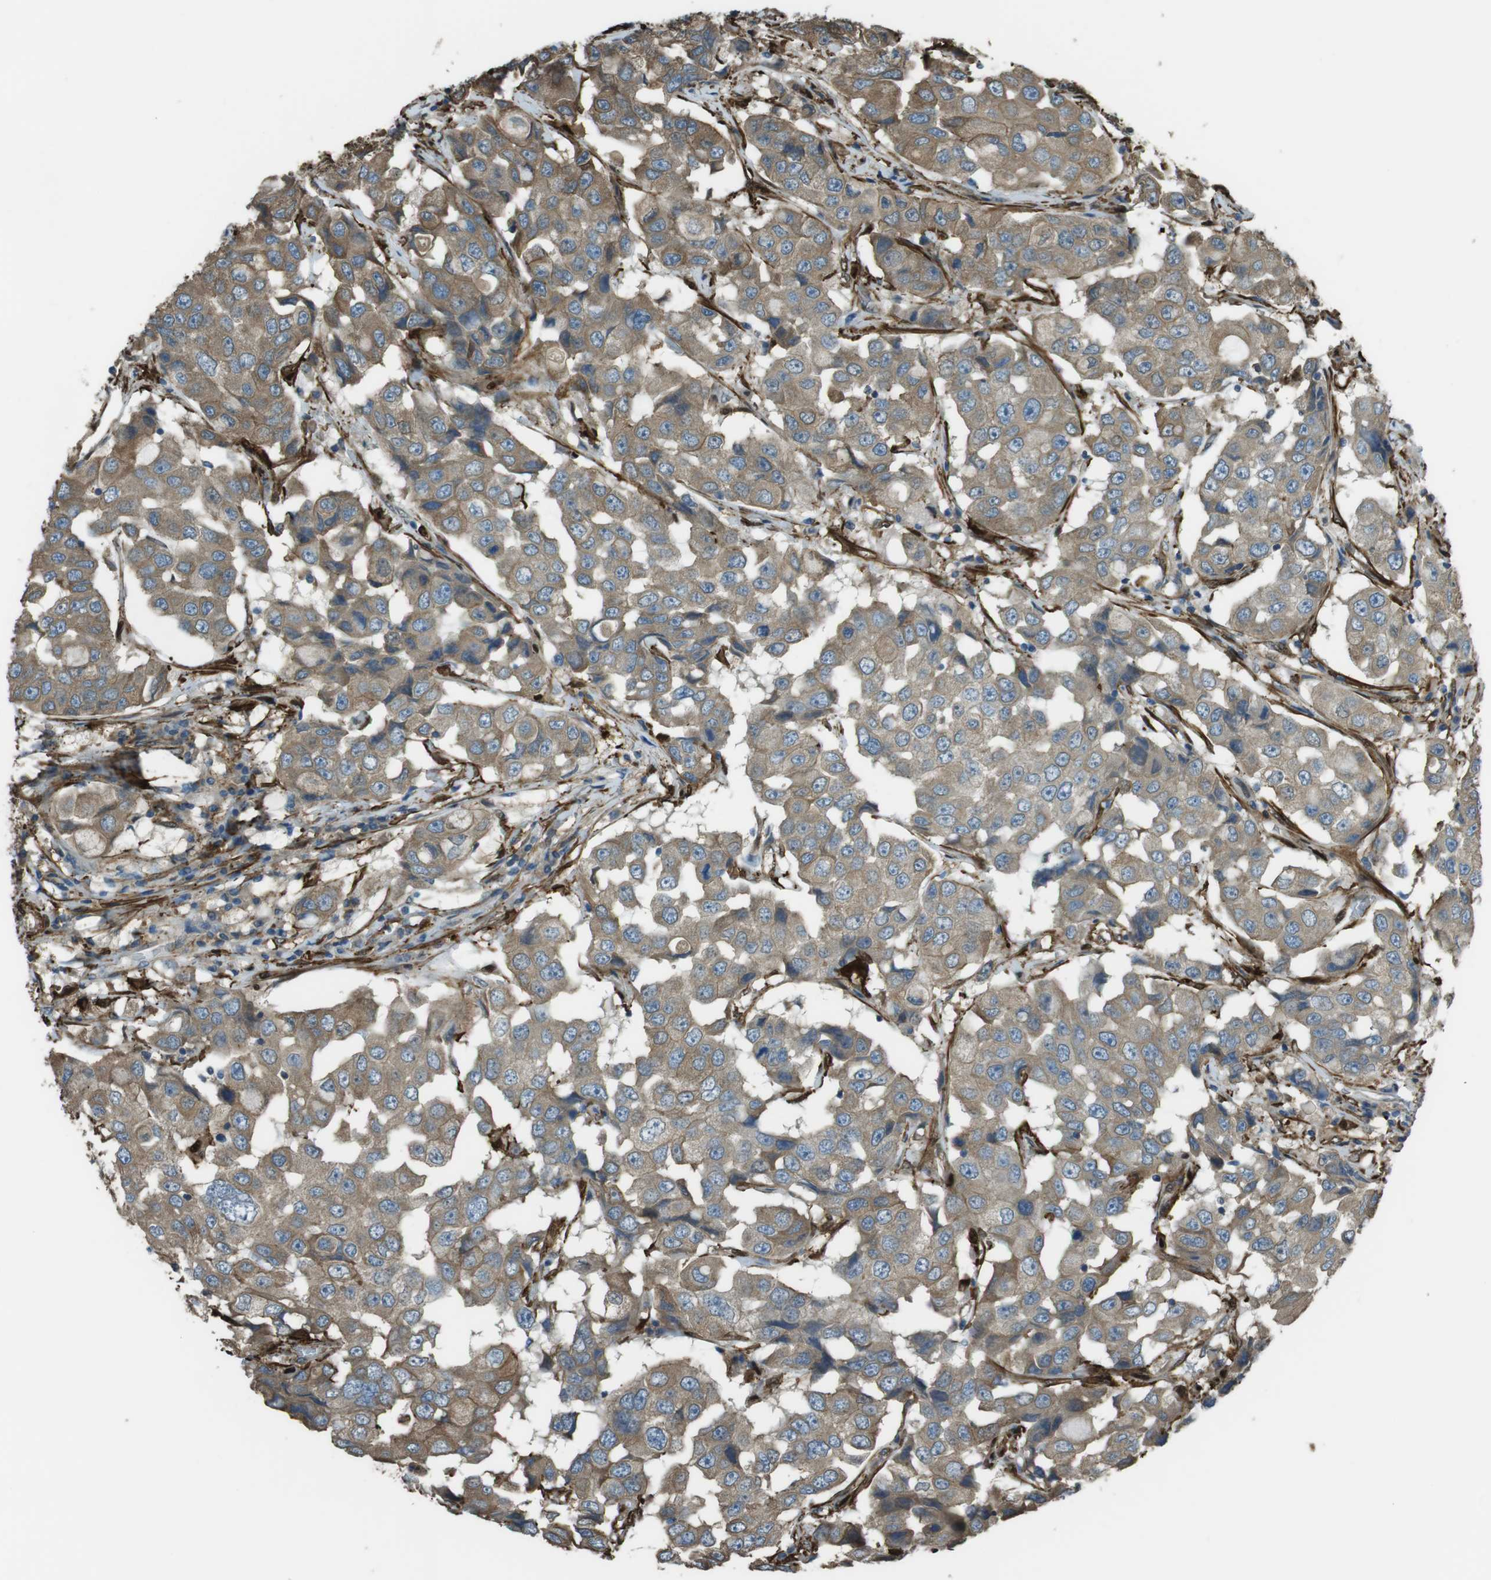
{"staining": {"intensity": "moderate", "quantity": ">75%", "location": "cytoplasmic/membranous"}, "tissue": "breast cancer", "cell_type": "Tumor cells", "image_type": "cancer", "snomed": [{"axis": "morphology", "description": "Duct carcinoma"}, {"axis": "topography", "description": "Breast"}], "caption": "An immunohistochemistry micrograph of neoplastic tissue is shown. Protein staining in brown shows moderate cytoplasmic/membranous positivity in breast cancer within tumor cells.", "gene": "SFT2D1", "patient": {"sex": "female", "age": 27}}